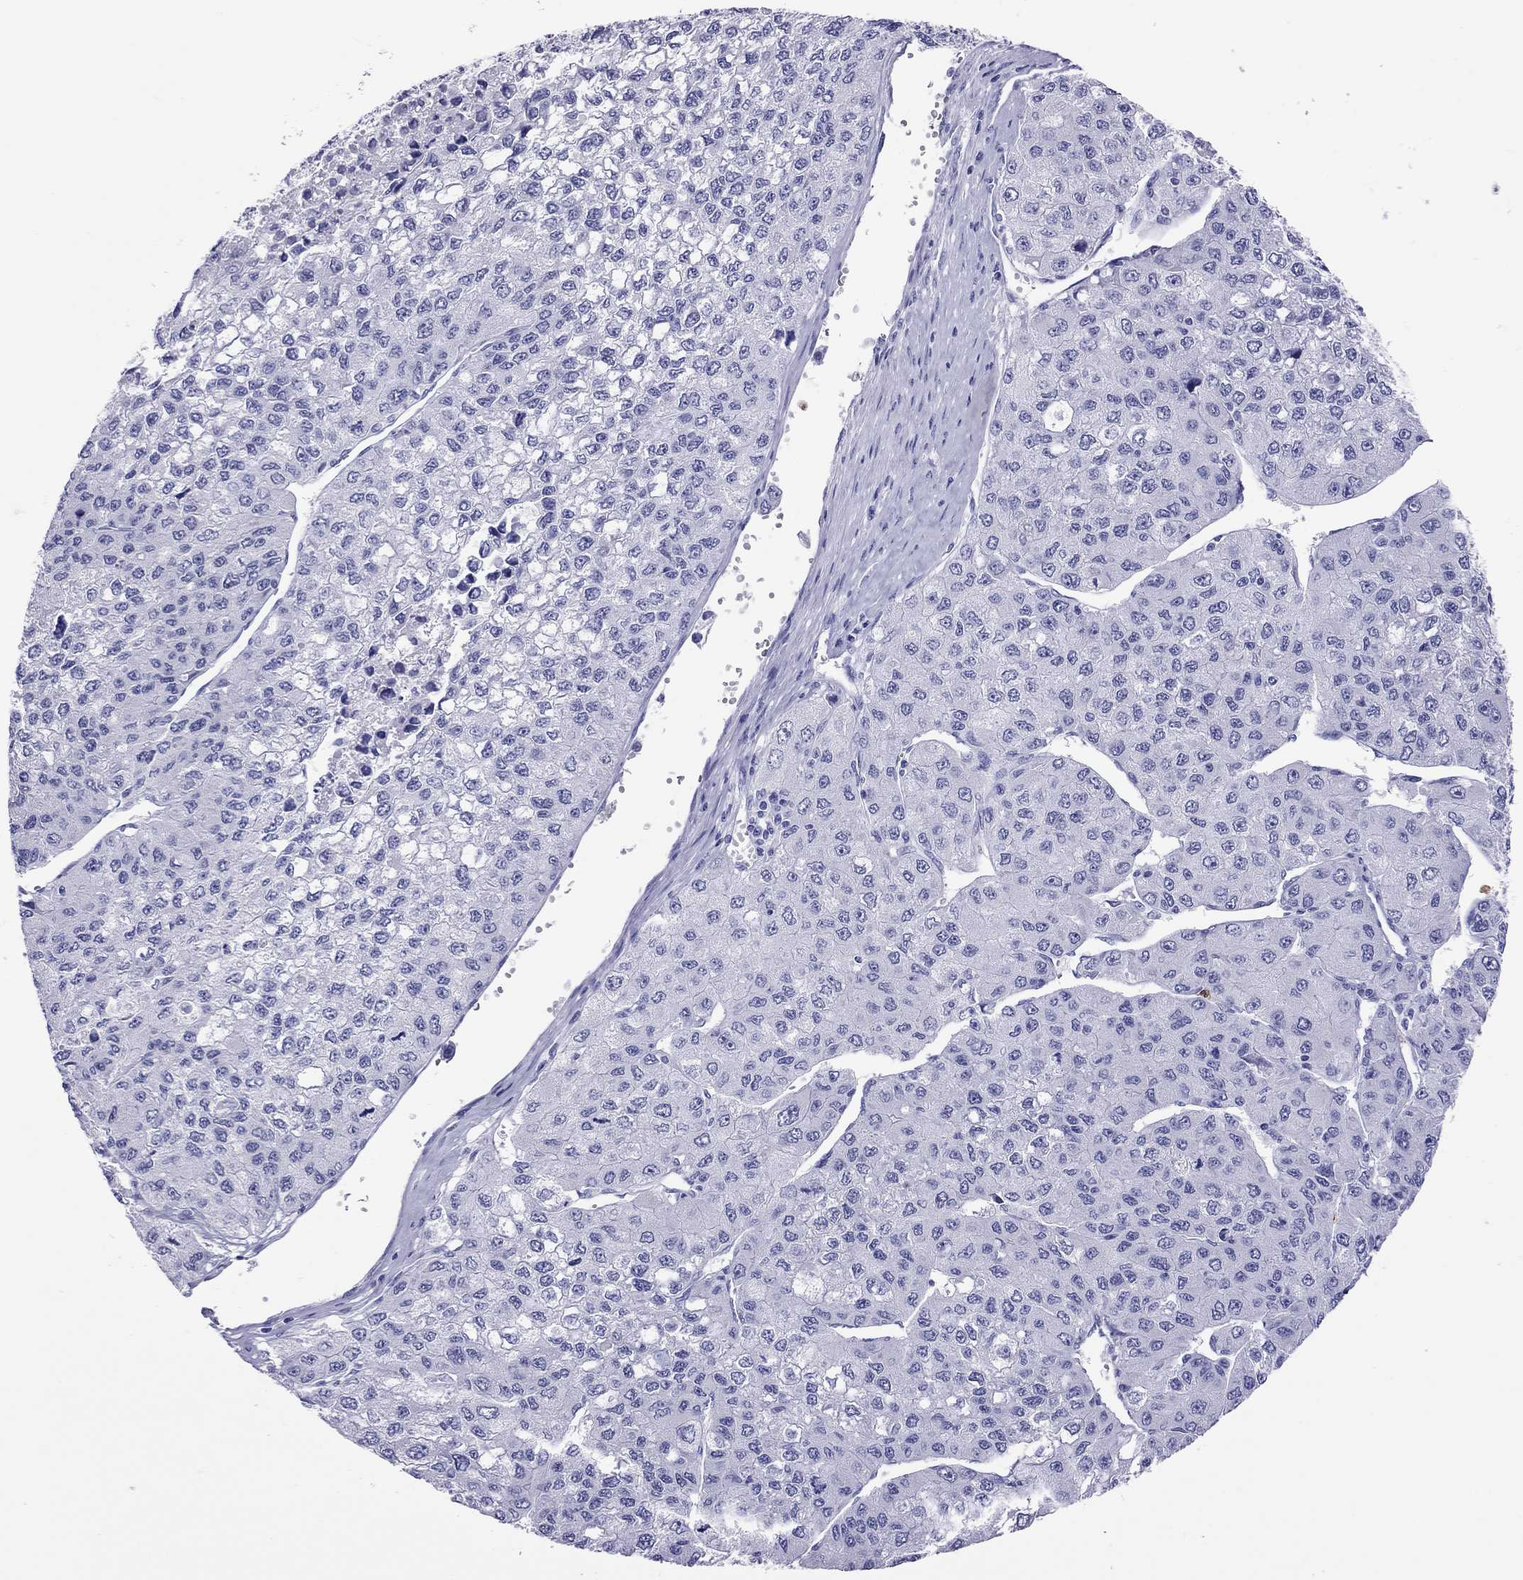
{"staining": {"intensity": "negative", "quantity": "none", "location": "none"}, "tissue": "liver cancer", "cell_type": "Tumor cells", "image_type": "cancer", "snomed": [{"axis": "morphology", "description": "Carcinoma, Hepatocellular, NOS"}, {"axis": "topography", "description": "Liver"}], "caption": "Human hepatocellular carcinoma (liver) stained for a protein using immunohistochemistry shows no positivity in tumor cells.", "gene": "SLAMF1", "patient": {"sex": "female", "age": 66}}